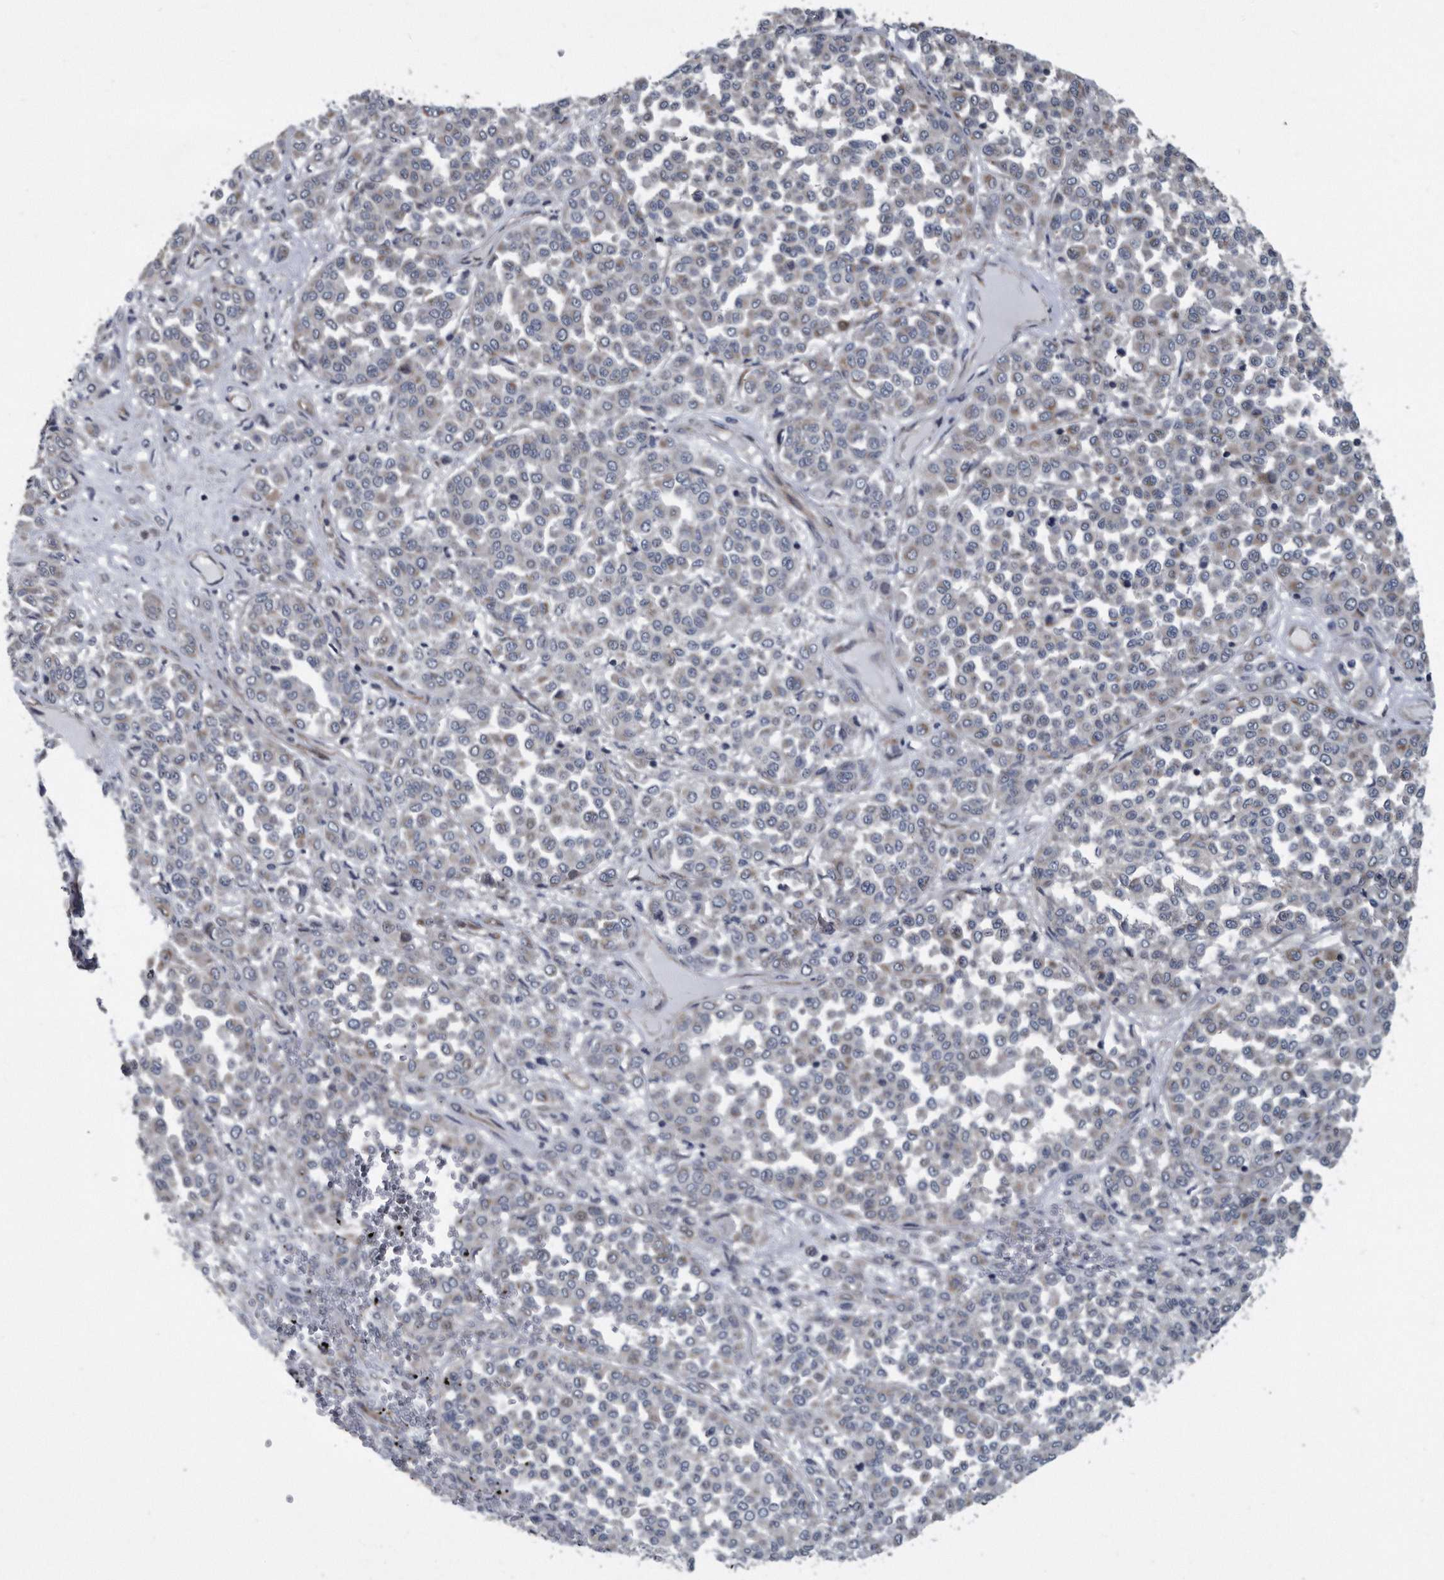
{"staining": {"intensity": "negative", "quantity": "none", "location": "none"}, "tissue": "melanoma", "cell_type": "Tumor cells", "image_type": "cancer", "snomed": [{"axis": "morphology", "description": "Malignant melanoma, Metastatic site"}, {"axis": "topography", "description": "Pancreas"}], "caption": "This is an IHC photomicrograph of human malignant melanoma (metastatic site). There is no expression in tumor cells.", "gene": "ARMCX1", "patient": {"sex": "female", "age": 30}}